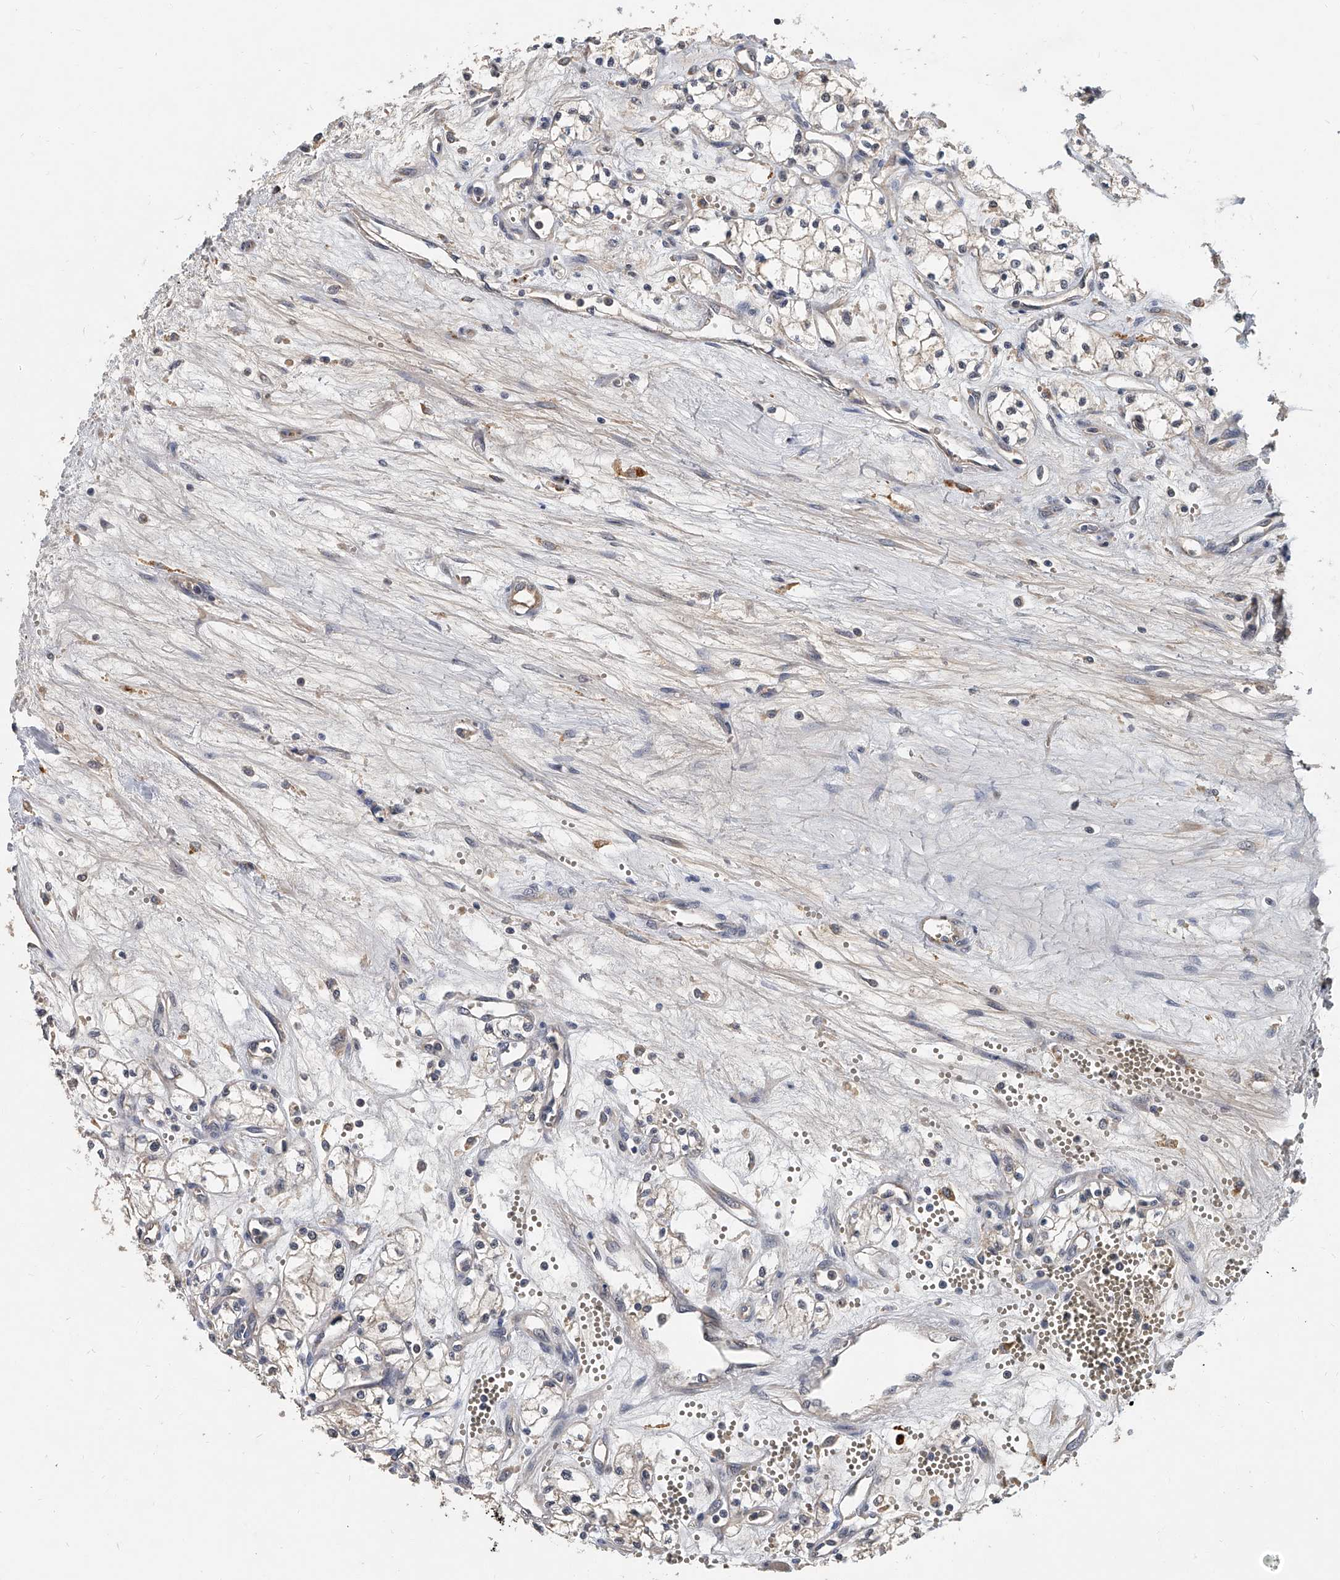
{"staining": {"intensity": "negative", "quantity": "none", "location": "none"}, "tissue": "renal cancer", "cell_type": "Tumor cells", "image_type": "cancer", "snomed": [{"axis": "morphology", "description": "Adenocarcinoma, NOS"}, {"axis": "topography", "description": "Kidney"}], "caption": "Immunohistochemistry (IHC) image of renal cancer stained for a protein (brown), which shows no staining in tumor cells.", "gene": "JAG2", "patient": {"sex": "male", "age": 59}}